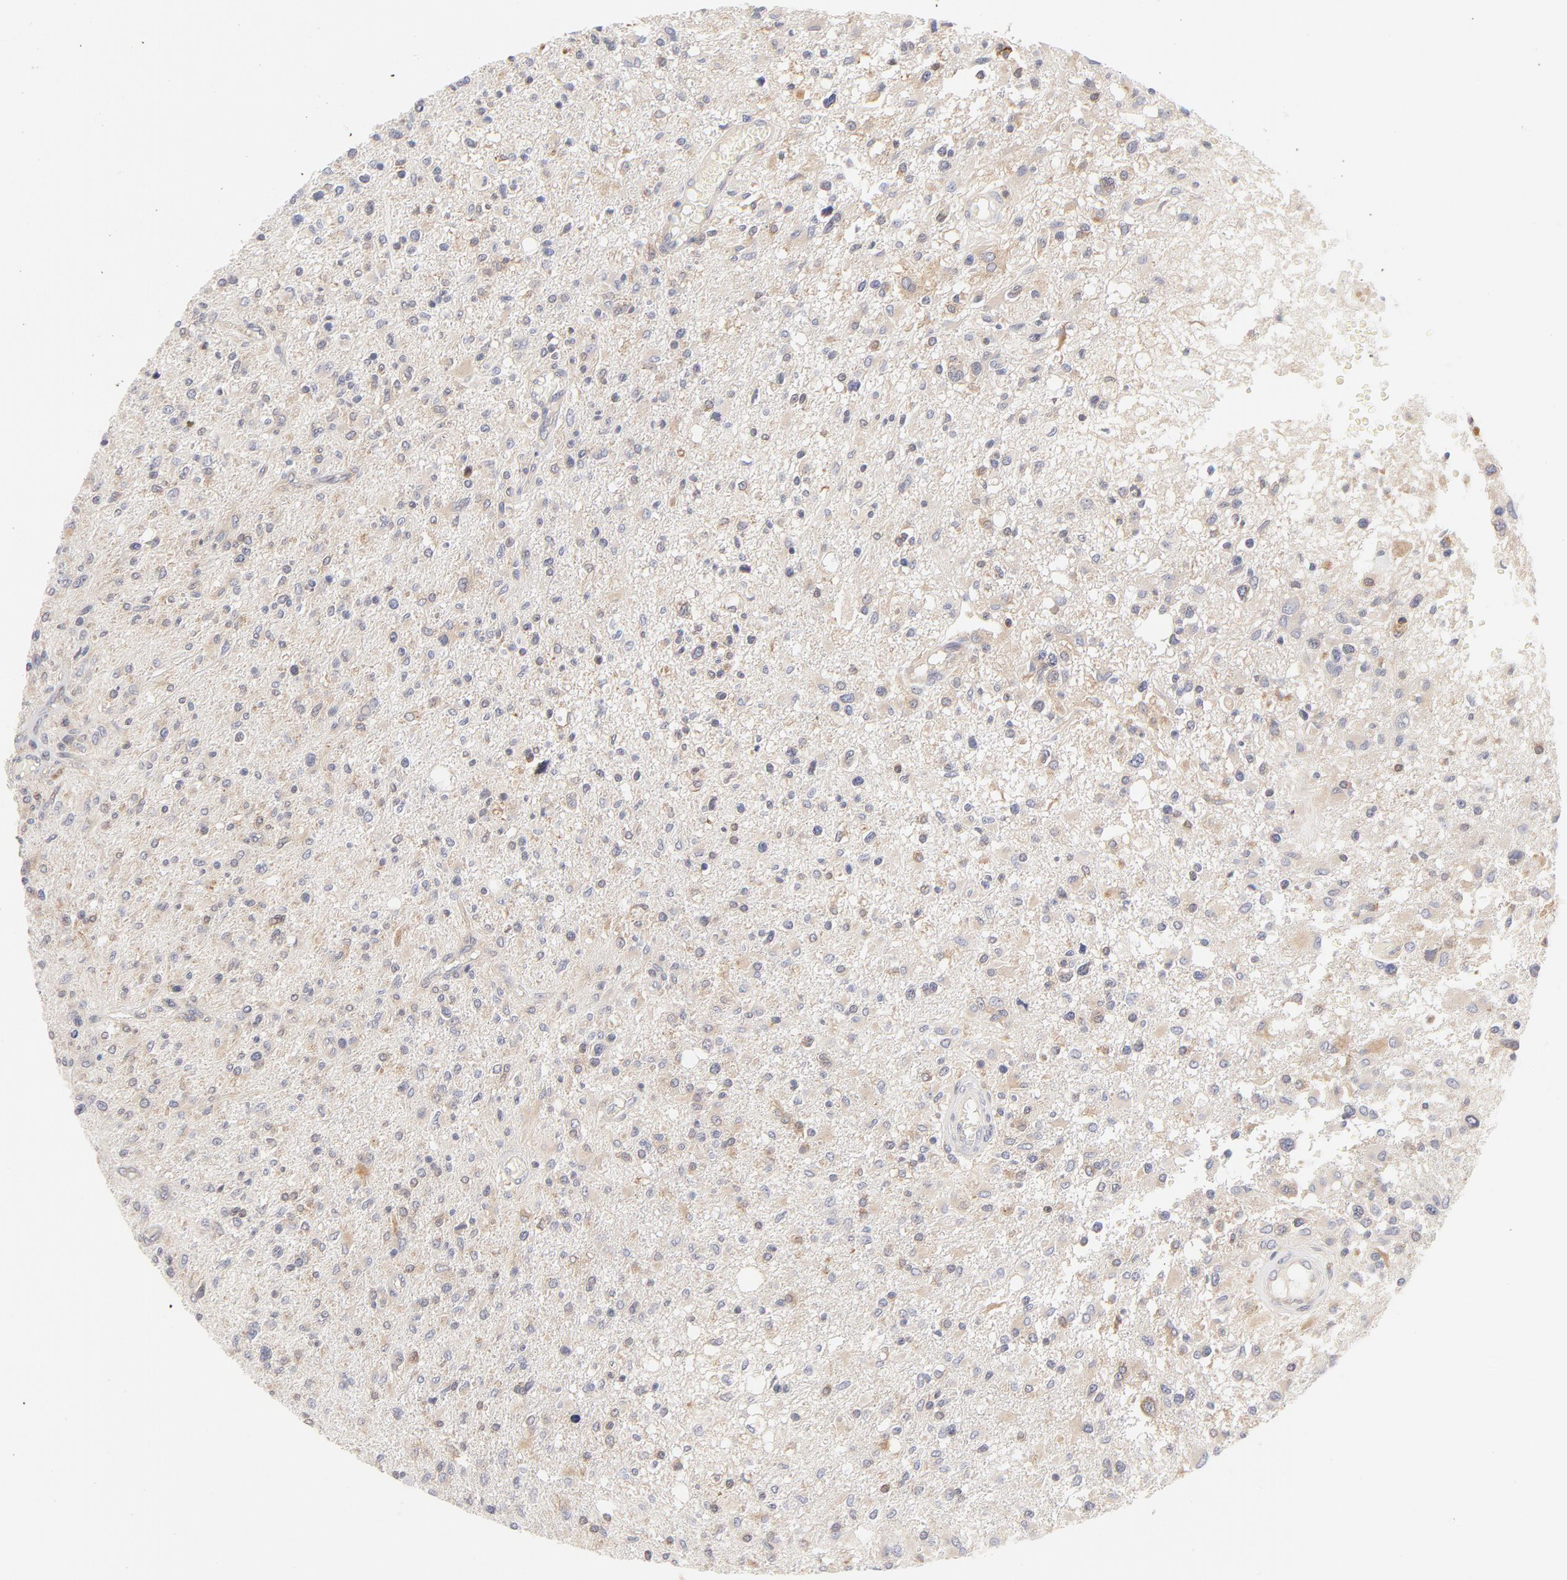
{"staining": {"intensity": "weak", "quantity": ">75%", "location": "cytoplasmic/membranous"}, "tissue": "glioma", "cell_type": "Tumor cells", "image_type": "cancer", "snomed": [{"axis": "morphology", "description": "Glioma, malignant, High grade"}, {"axis": "topography", "description": "Cerebral cortex"}], "caption": "Immunohistochemistry (IHC) micrograph of glioma stained for a protein (brown), which shows low levels of weak cytoplasmic/membranous expression in about >75% of tumor cells.", "gene": "RPS6KA1", "patient": {"sex": "male", "age": 76}}